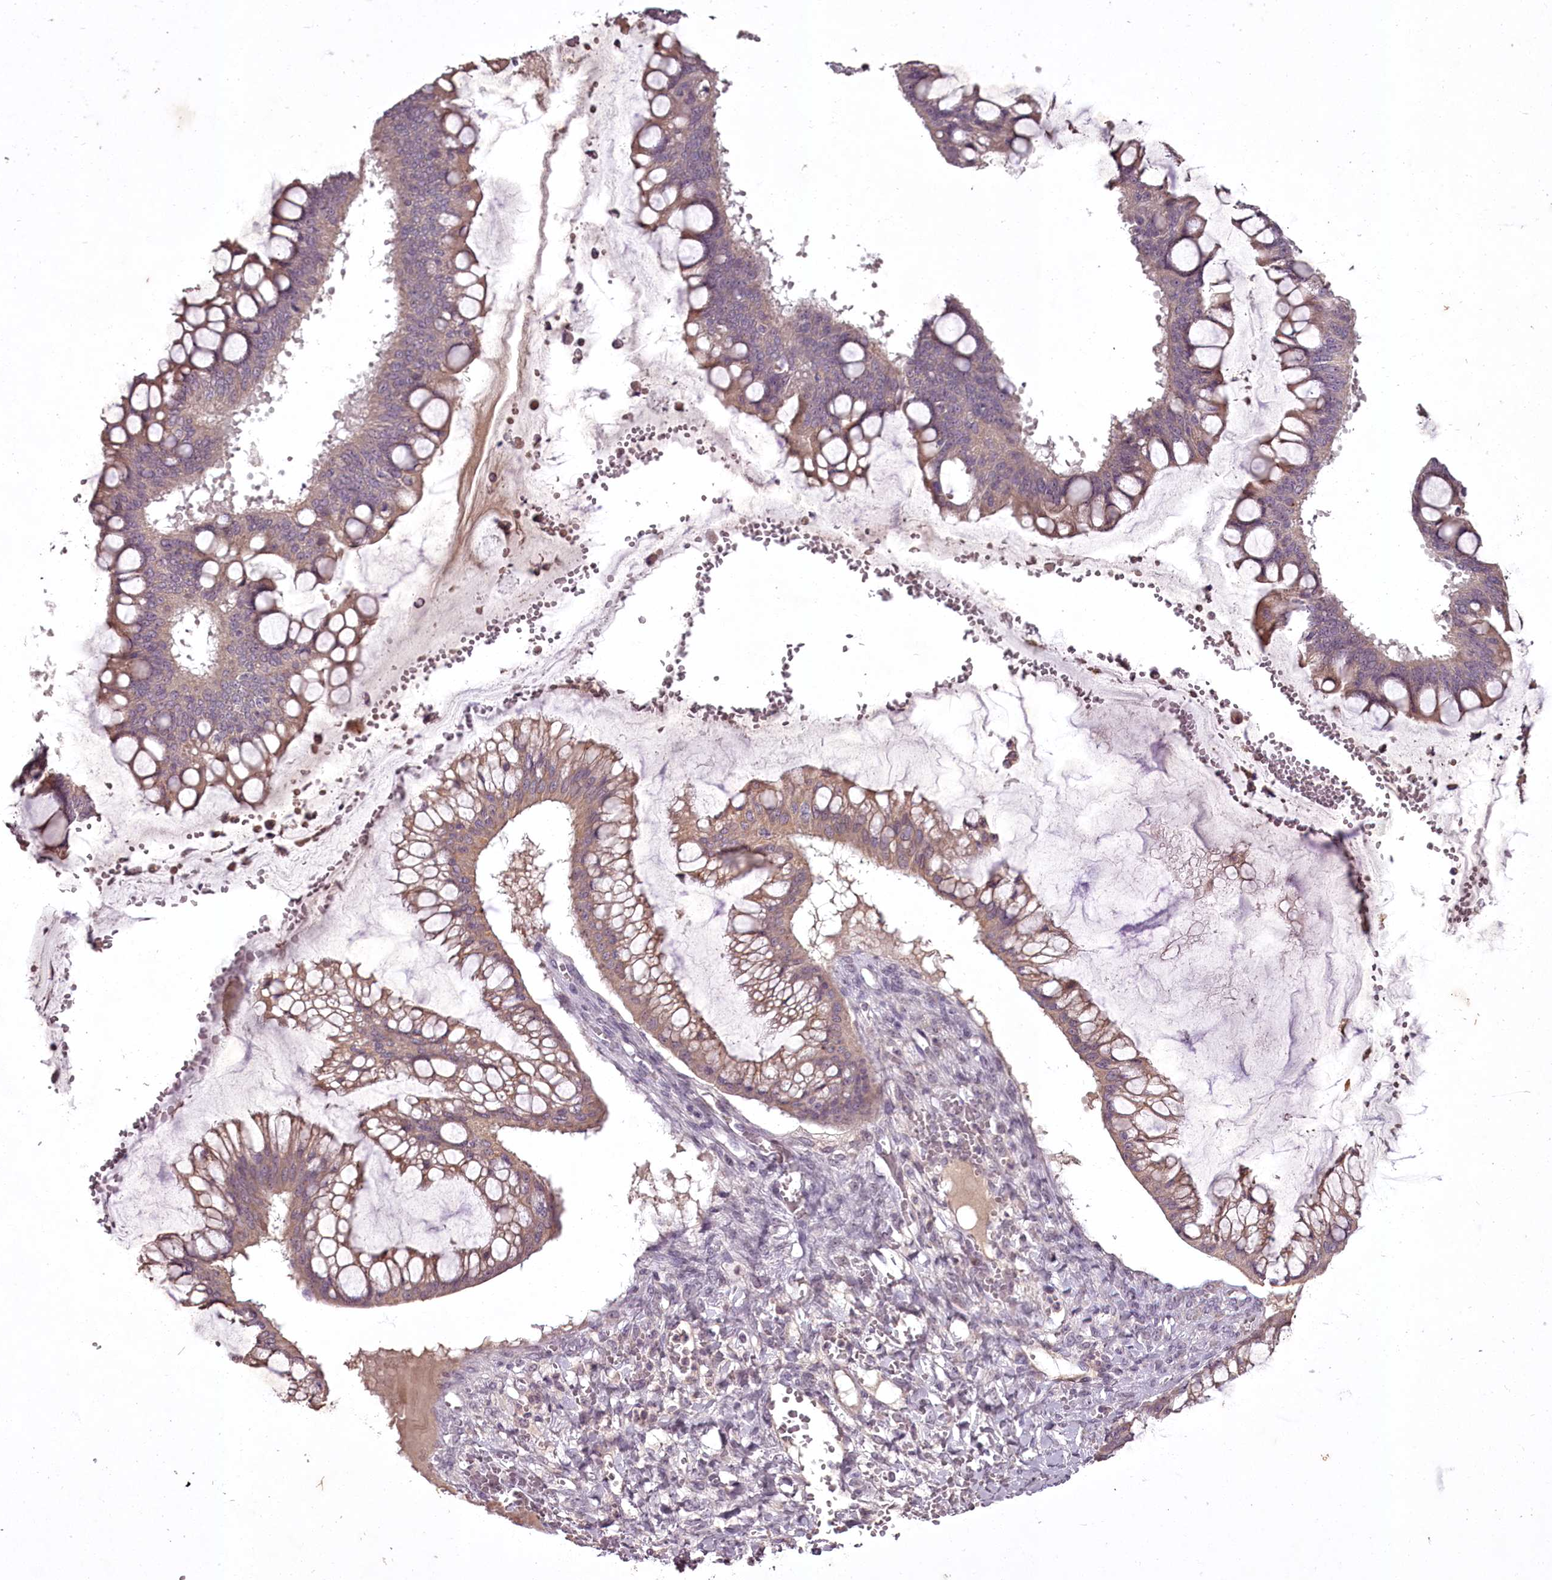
{"staining": {"intensity": "moderate", "quantity": "25%-75%", "location": "cytoplasmic/membranous"}, "tissue": "ovarian cancer", "cell_type": "Tumor cells", "image_type": "cancer", "snomed": [{"axis": "morphology", "description": "Cystadenocarcinoma, mucinous, NOS"}, {"axis": "topography", "description": "Ovary"}], "caption": "The histopathology image reveals a brown stain indicating the presence of a protein in the cytoplasmic/membranous of tumor cells in ovarian mucinous cystadenocarcinoma. The staining is performed using DAB (3,3'-diaminobenzidine) brown chromogen to label protein expression. The nuclei are counter-stained blue using hematoxylin.", "gene": "RBMXL2", "patient": {"sex": "female", "age": 73}}